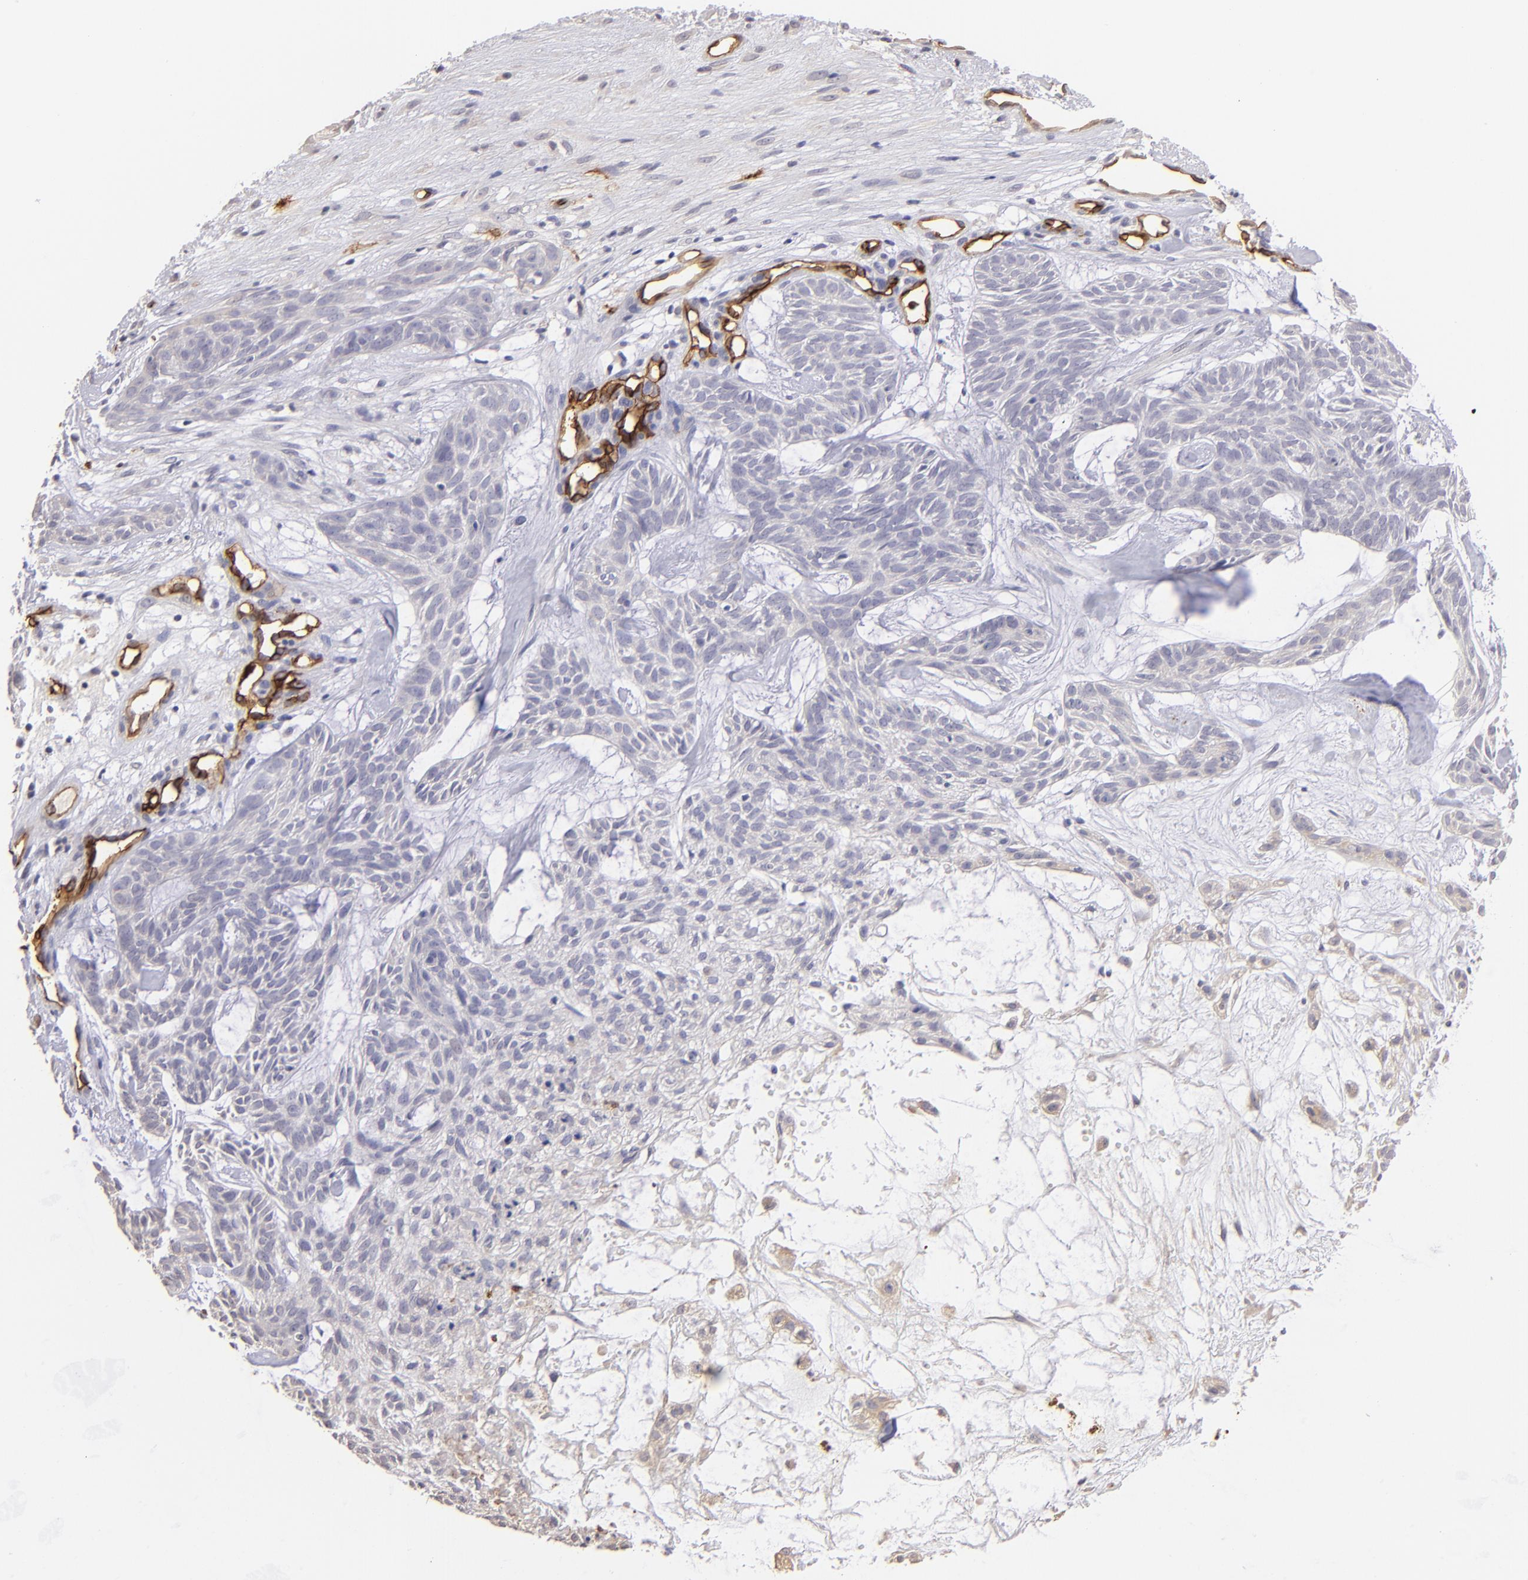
{"staining": {"intensity": "negative", "quantity": "none", "location": "none"}, "tissue": "skin cancer", "cell_type": "Tumor cells", "image_type": "cancer", "snomed": [{"axis": "morphology", "description": "Basal cell carcinoma"}, {"axis": "topography", "description": "Skin"}], "caption": "Immunohistochemistry histopathology image of neoplastic tissue: human basal cell carcinoma (skin) stained with DAB (3,3'-diaminobenzidine) demonstrates no significant protein expression in tumor cells.", "gene": "DYSF", "patient": {"sex": "male", "age": 75}}